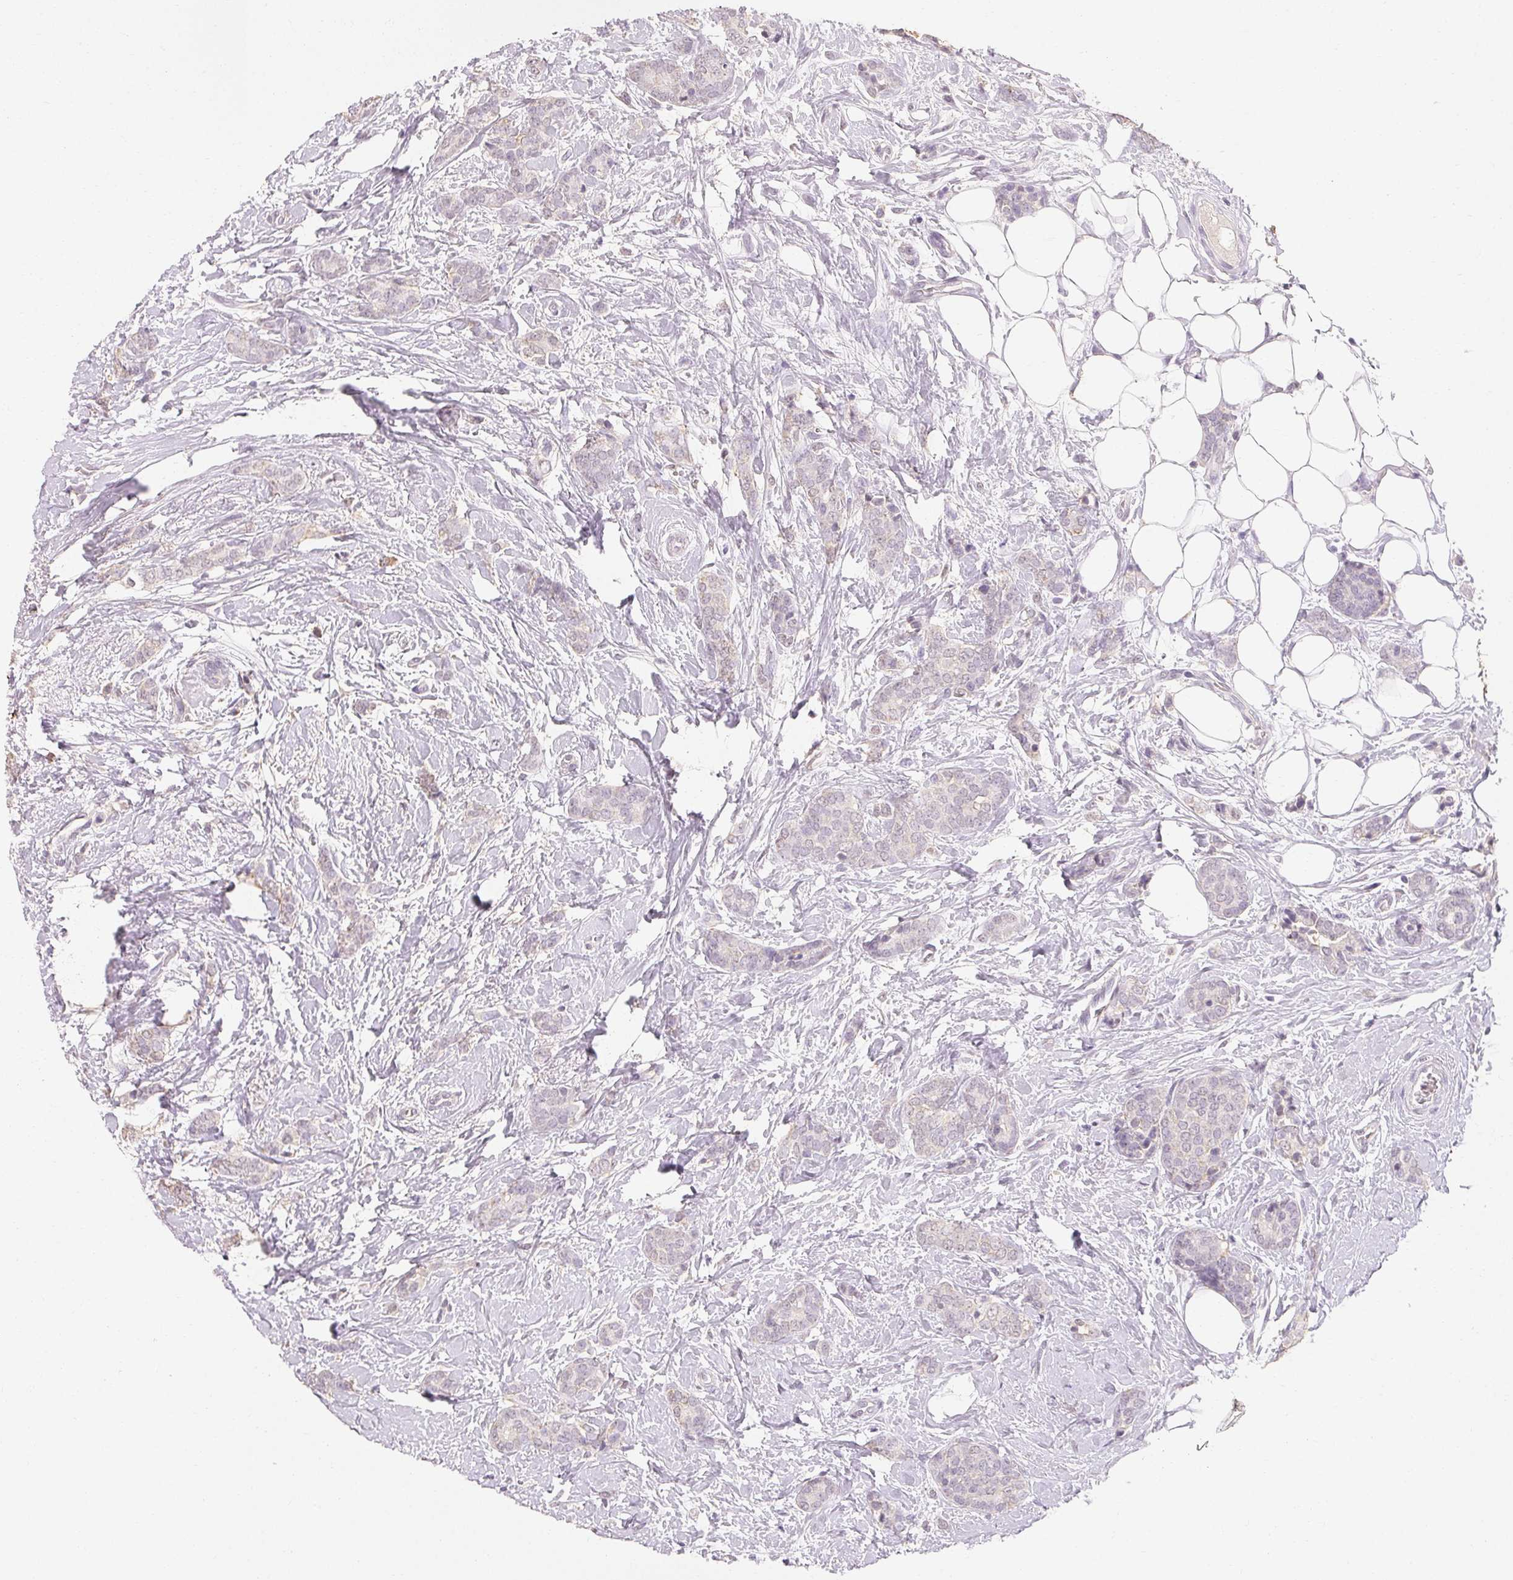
{"staining": {"intensity": "negative", "quantity": "none", "location": "none"}, "tissue": "breast cancer", "cell_type": "Tumor cells", "image_type": "cancer", "snomed": [{"axis": "morphology", "description": "Normal tissue, NOS"}, {"axis": "morphology", "description": "Duct carcinoma"}, {"axis": "topography", "description": "Breast"}], "caption": "Immunohistochemical staining of breast invasive ductal carcinoma reveals no significant expression in tumor cells.", "gene": "MAP7D2", "patient": {"sex": "female", "age": 77}}